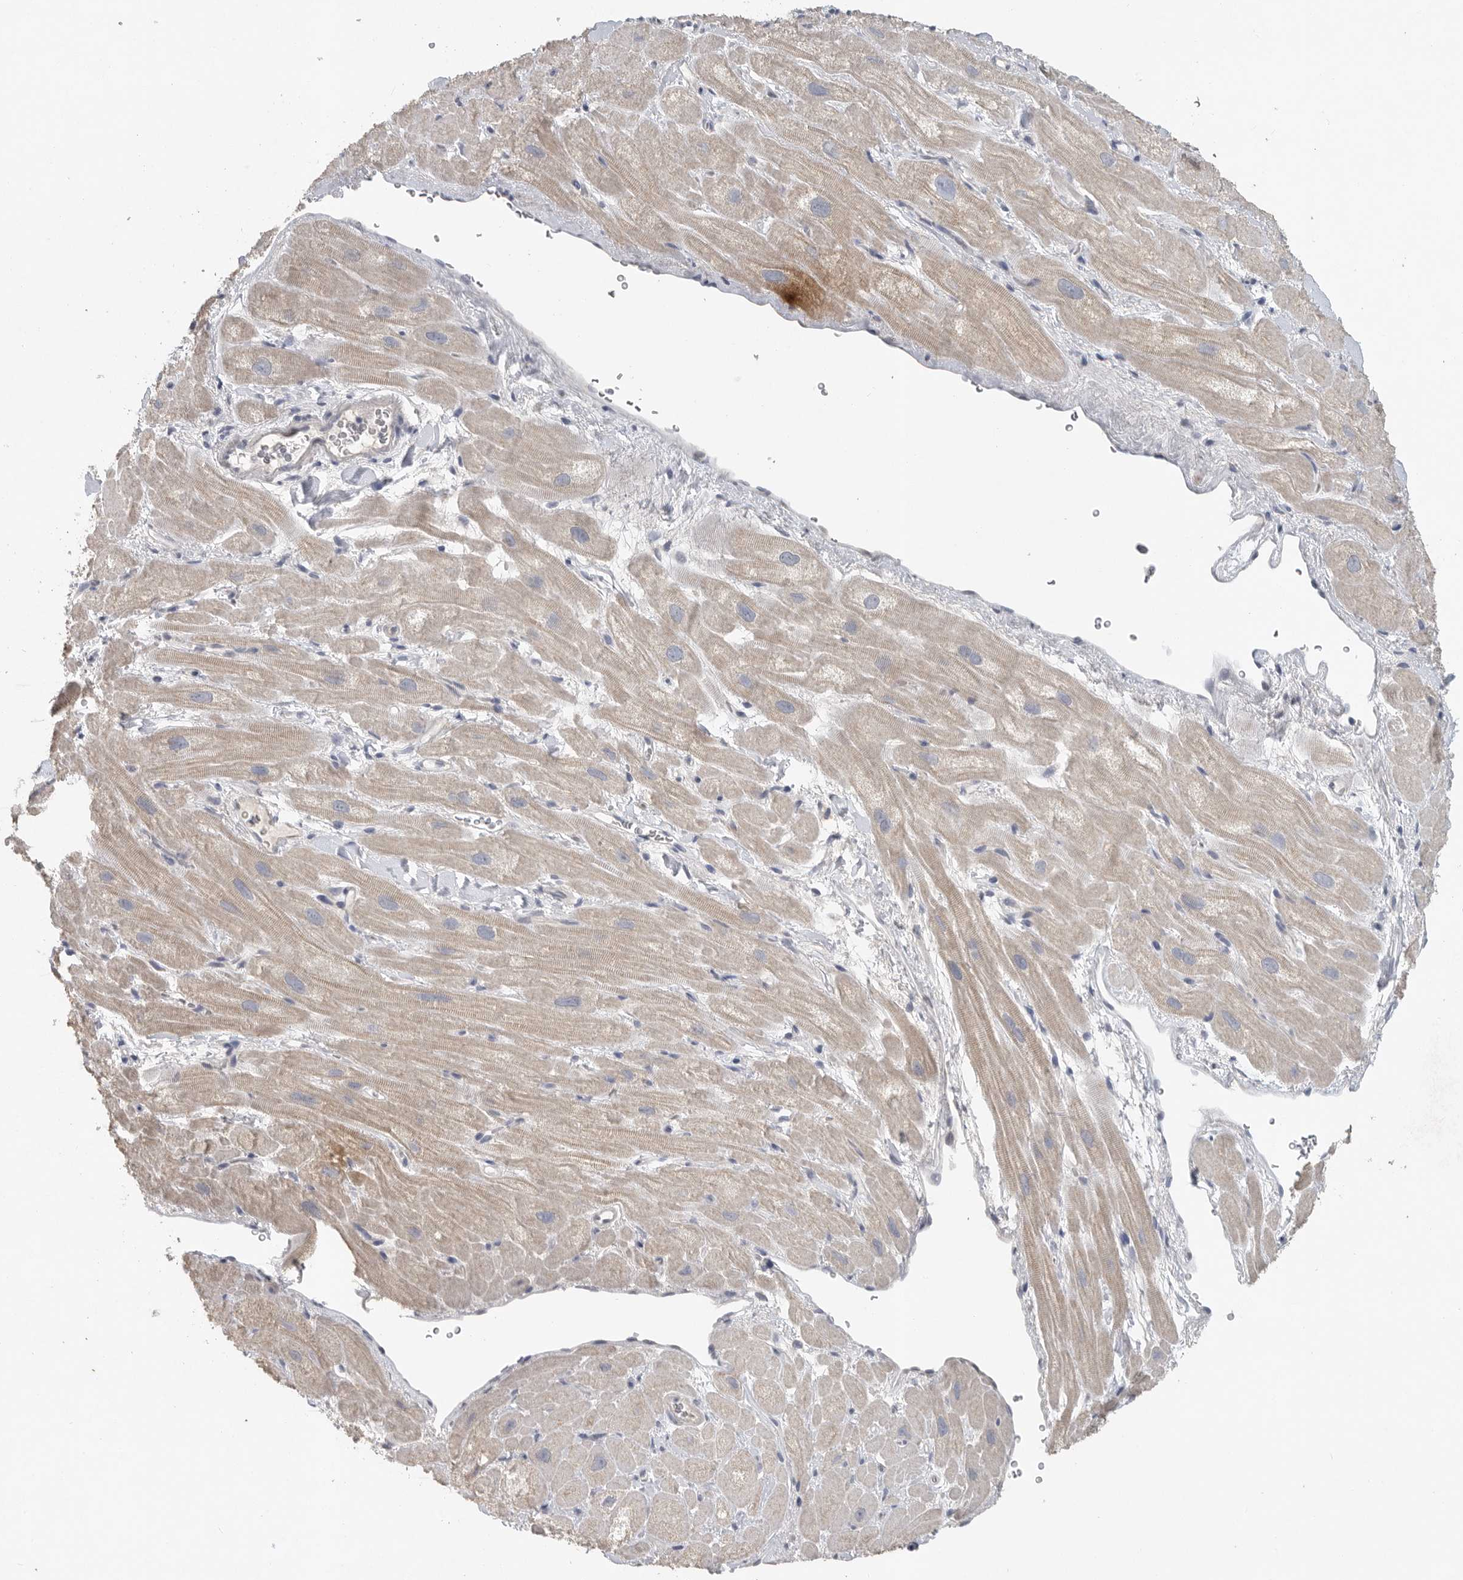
{"staining": {"intensity": "weak", "quantity": "25%-75%", "location": "cytoplasmic/membranous"}, "tissue": "heart muscle", "cell_type": "Cardiomyocytes", "image_type": "normal", "snomed": [{"axis": "morphology", "description": "Normal tissue, NOS"}, {"axis": "topography", "description": "Heart"}], "caption": "Cardiomyocytes demonstrate weak cytoplasmic/membranous positivity in approximately 25%-75% of cells in unremarkable heart muscle. The staining is performed using DAB (3,3'-diaminobenzidine) brown chromogen to label protein expression. The nuclei are counter-stained blue using hematoxylin.", "gene": "REG4", "patient": {"sex": "male", "age": 49}}